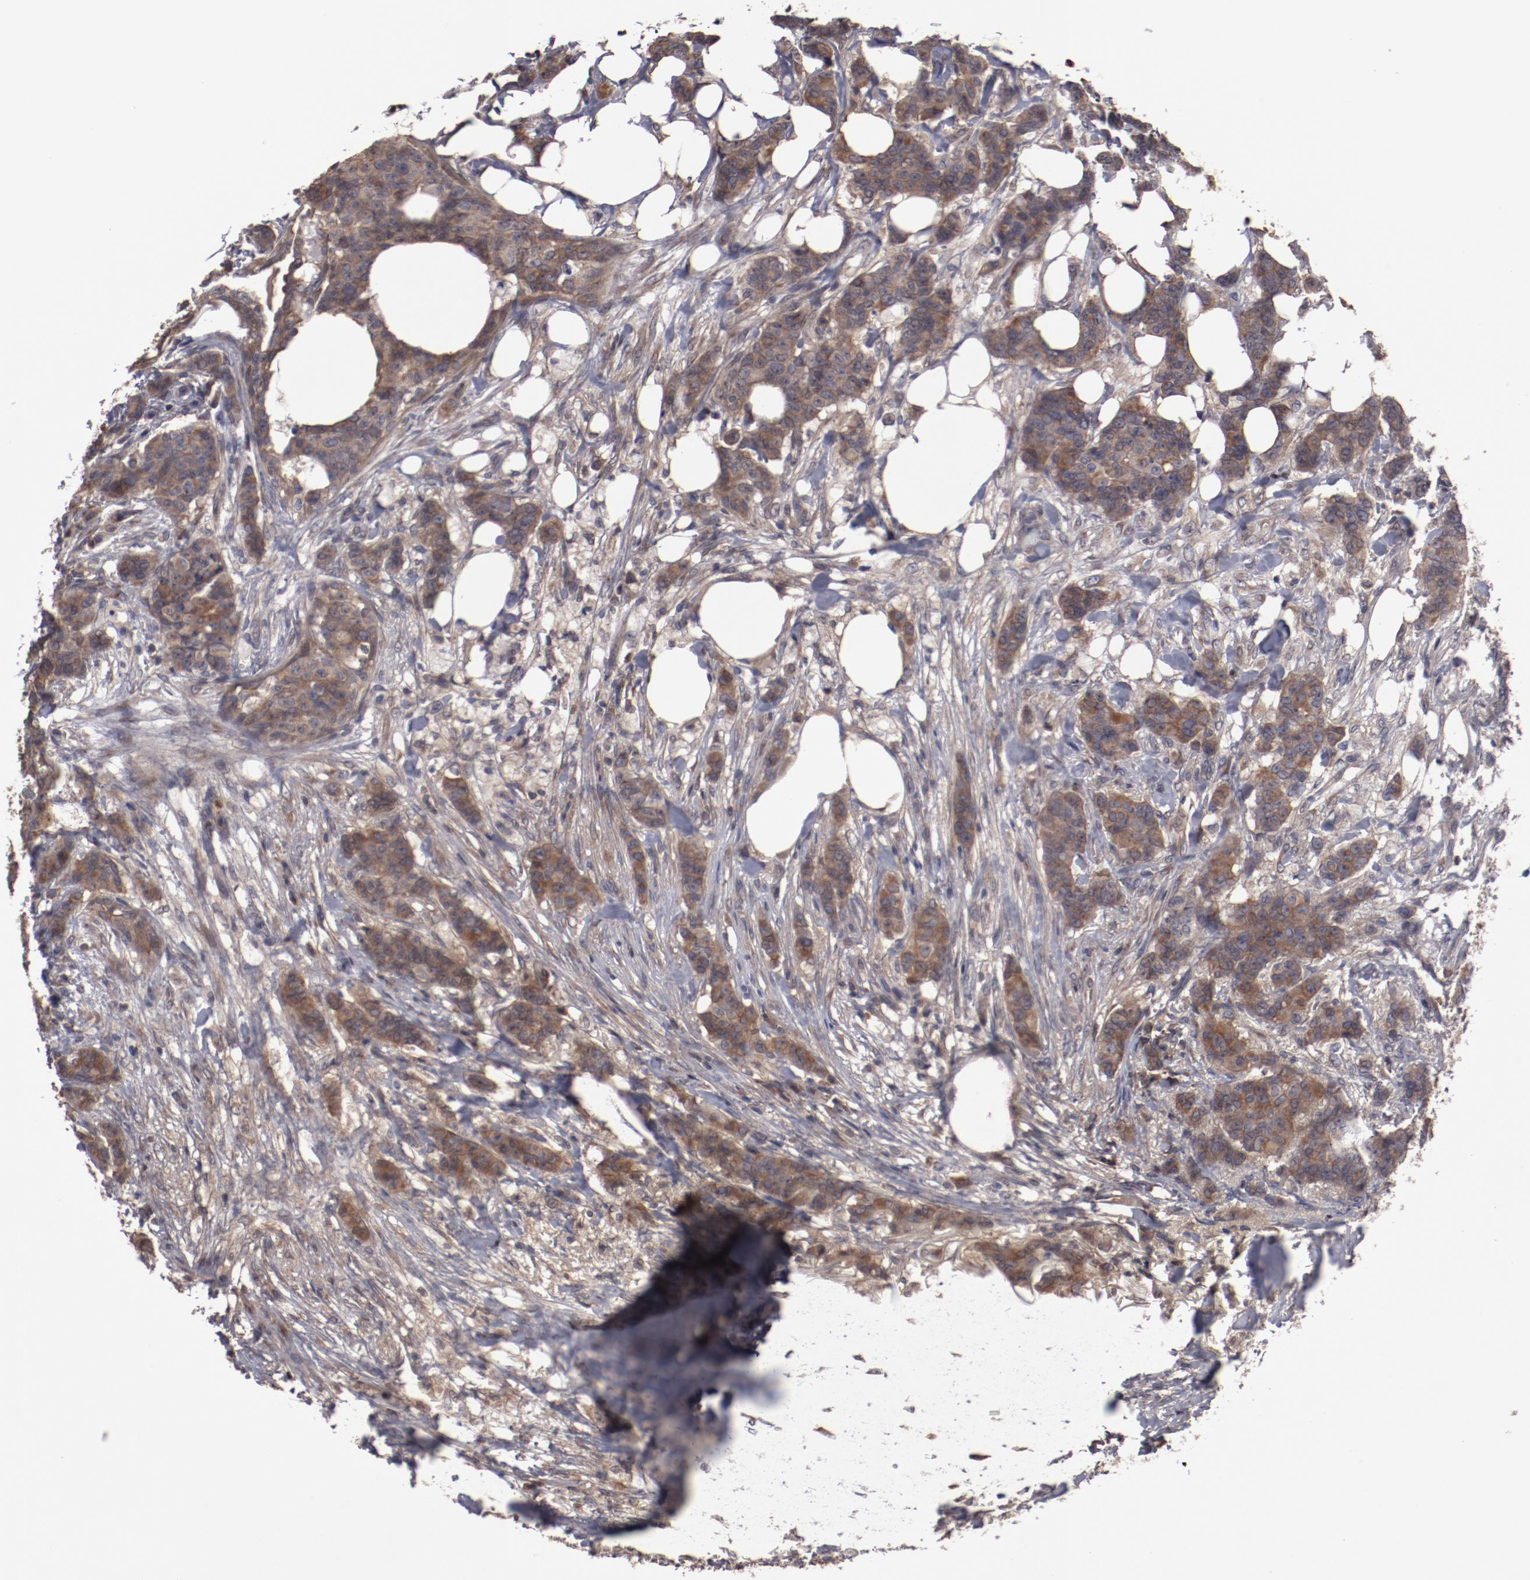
{"staining": {"intensity": "moderate", "quantity": ">75%", "location": "cytoplasmic/membranous"}, "tissue": "breast cancer", "cell_type": "Tumor cells", "image_type": "cancer", "snomed": [{"axis": "morphology", "description": "Duct carcinoma"}, {"axis": "topography", "description": "Breast"}], "caption": "About >75% of tumor cells in breast cancer (intraductal carcinoma) exhibit moderate cytoplasmic/membranous protein expression as visualized by brown immunohistochemical staining.", "gene": "SERPINA7", "patient": {"sex": "female", "age": 40}}